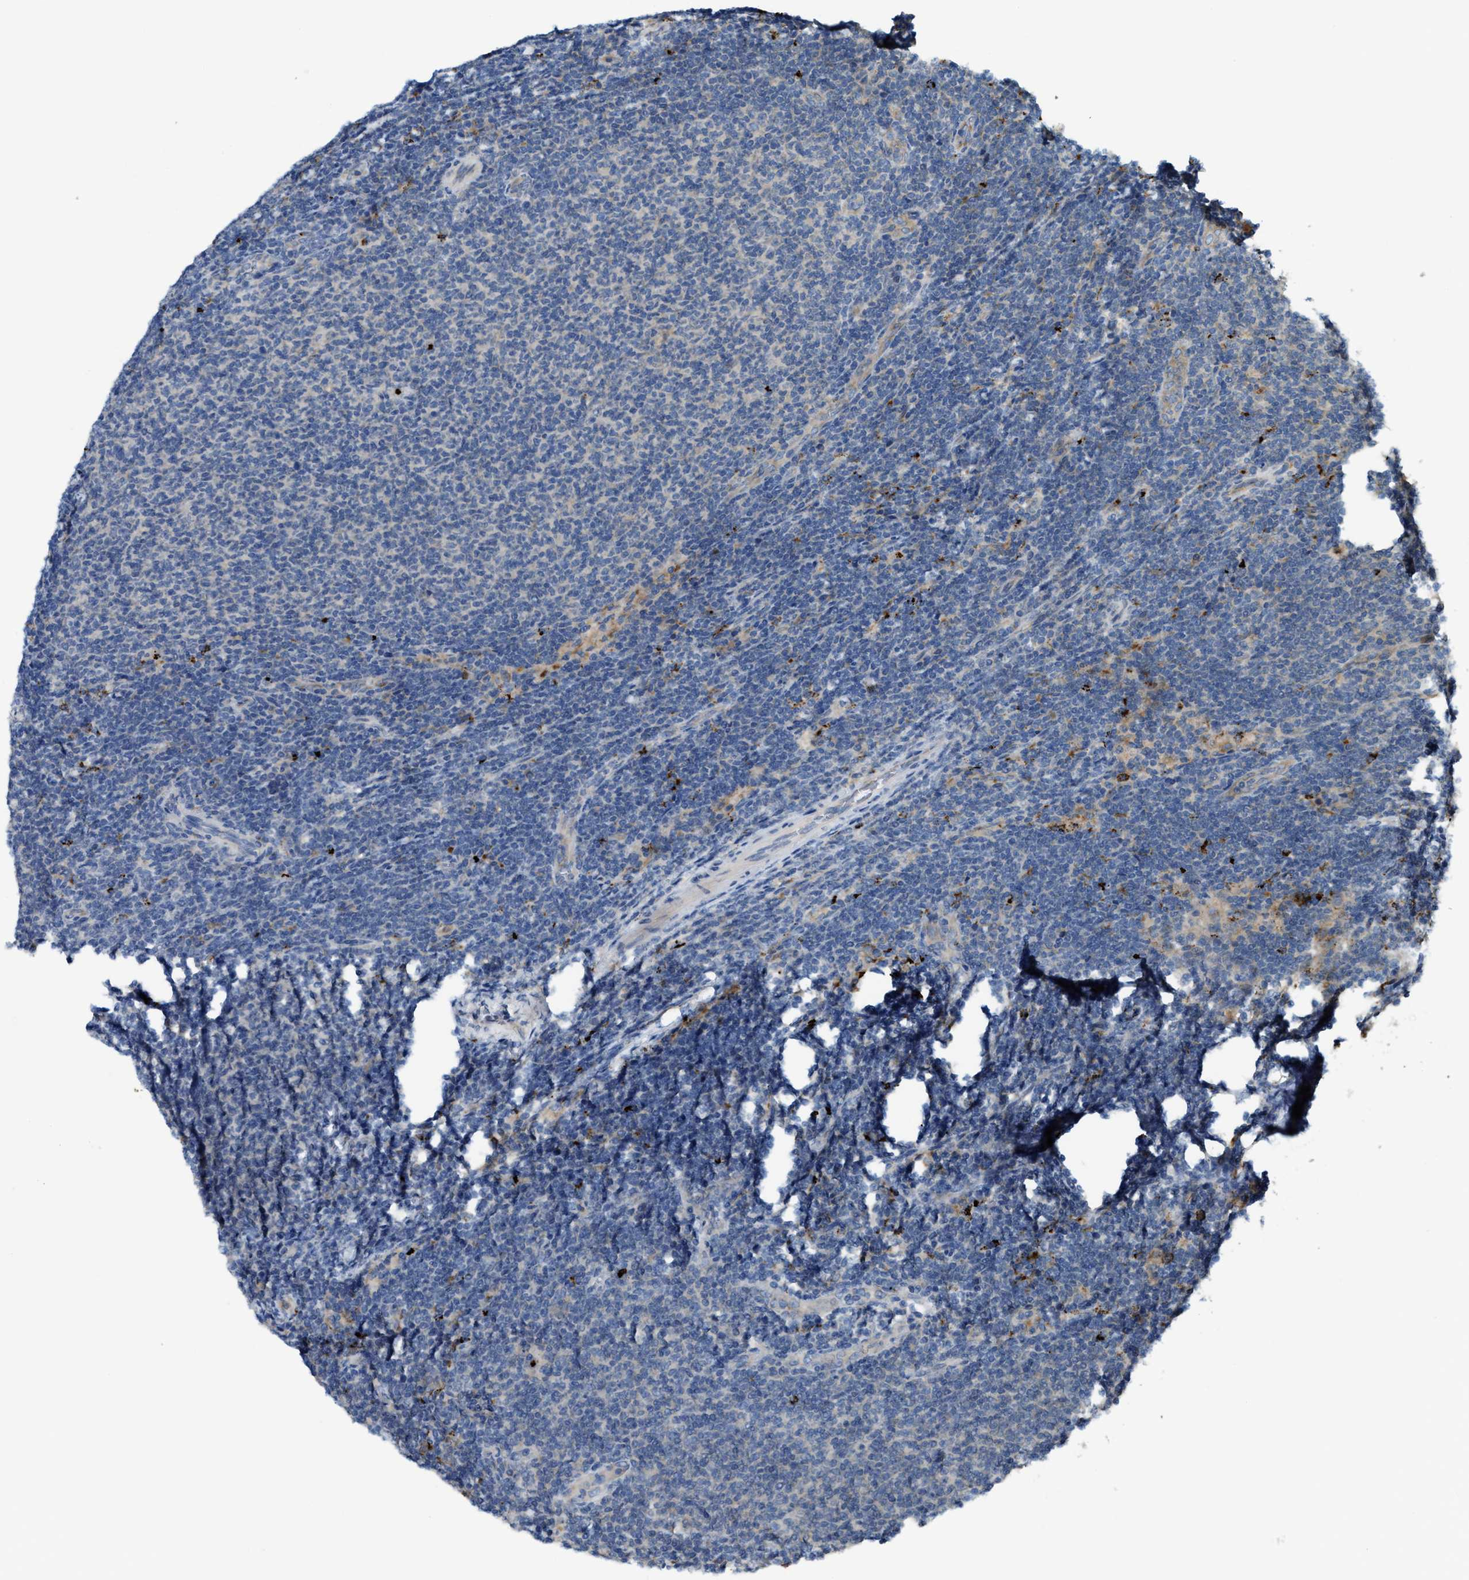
{"staining": {"intensity": "weak", "quantity": "<25%", "location": "cytoplasmic/membranous"}, "tissue": "lymphoma", "cell_type": "Tumor cells", "image_type": "cancer", "snomed": [{"axis": "morphology", "description": "Malignant lymphoma, non-Hodgkin's type, Low grade"}, {"axis": "topography", "description": "Lymph node"}], "caption": "This is an immunohistochemistry (IHC) micrograph of low-grade malignant lymphoma, non-Hodgkin's type. There is no positivity in tumor cells.", "gene": "KLHDC10", "patient": {"sex": "male", "age": 66}}